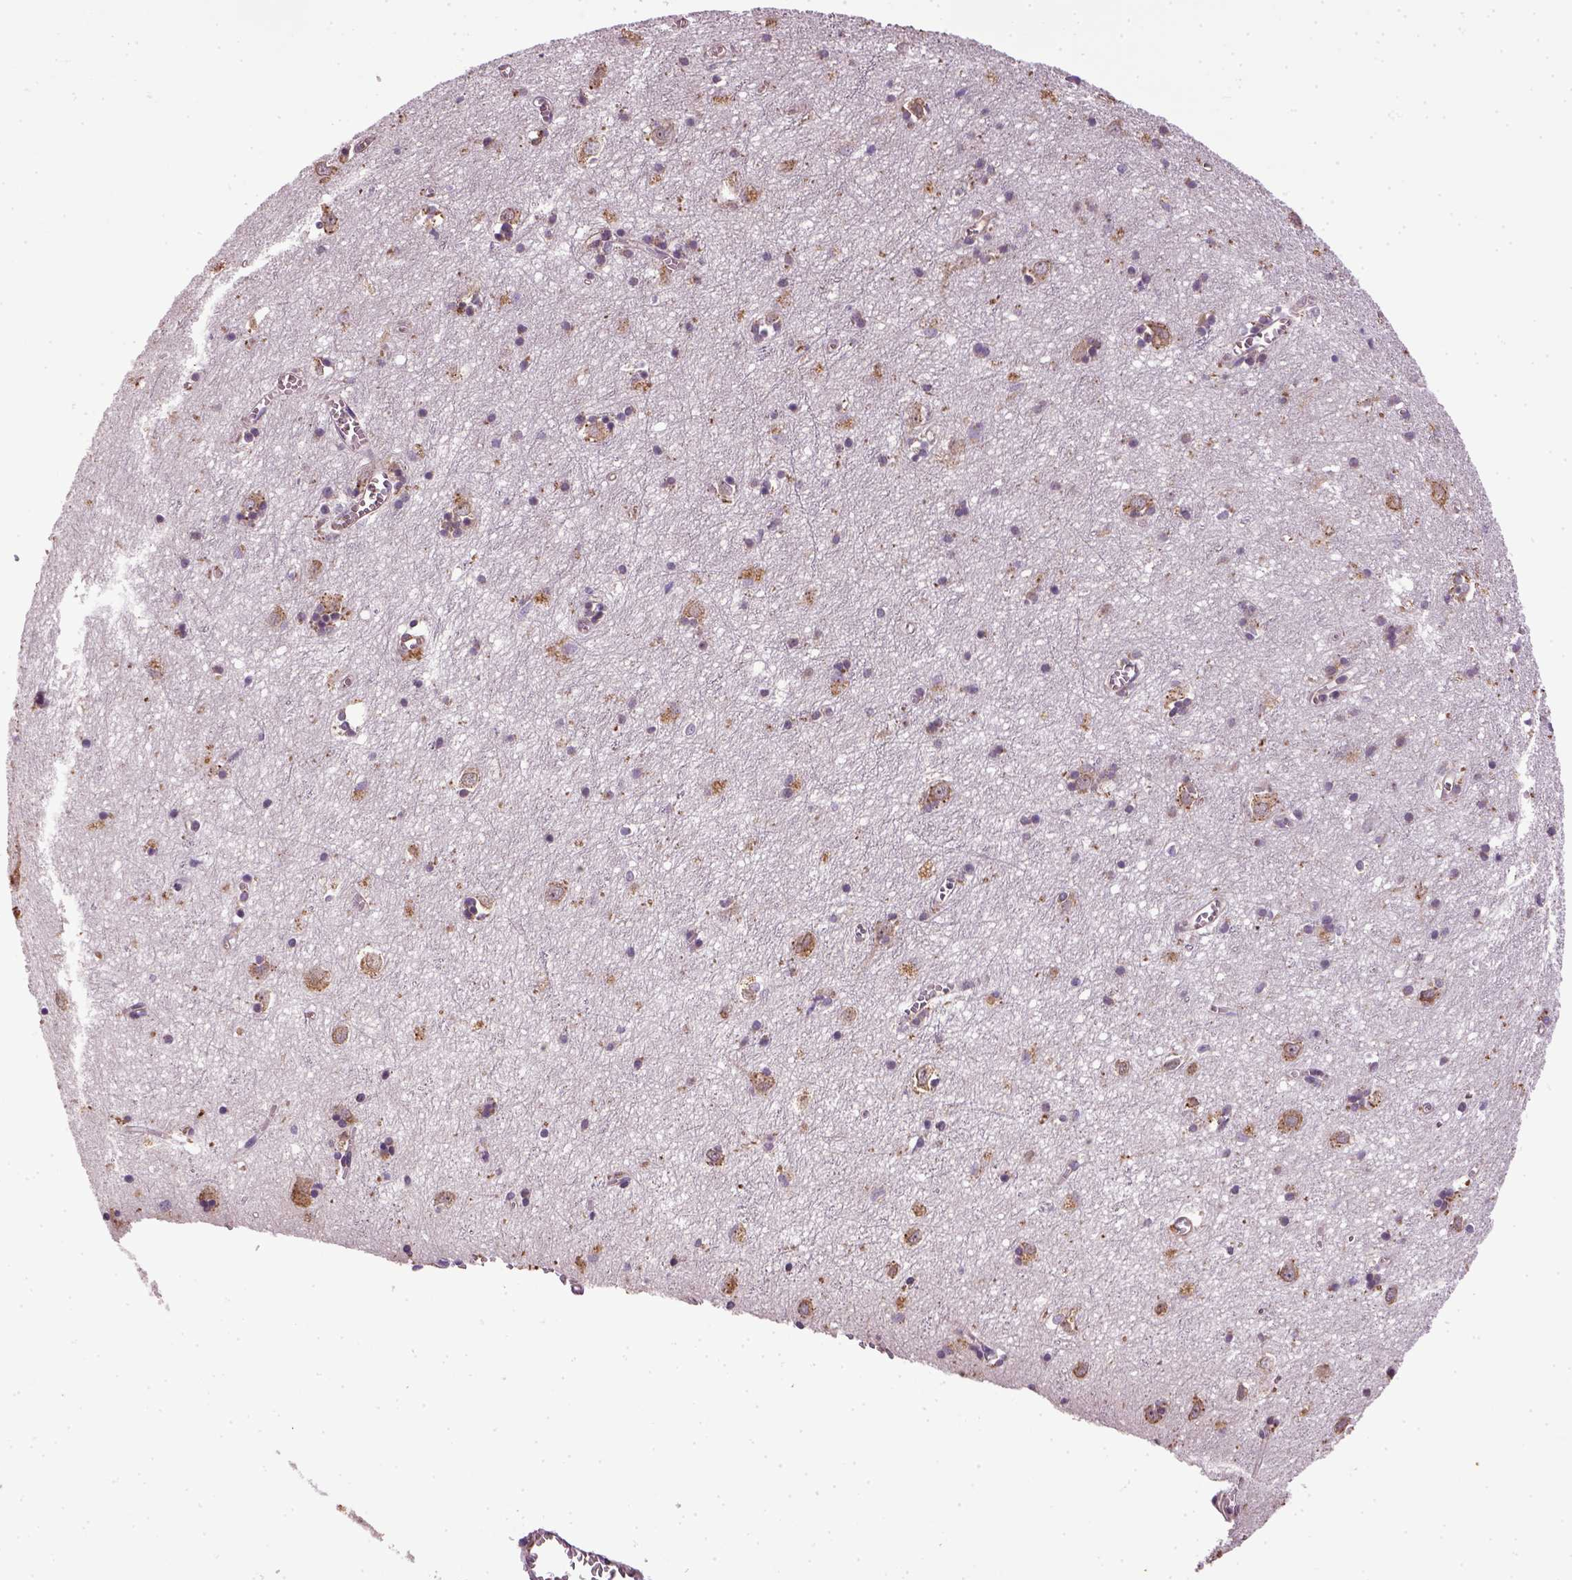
{"staining": {"intensity": "negative", "quantity": "none", "location": "none"}, "tissue": "cerebral cortex", "cell_type": "Endothelial cells", "image_type": "normal", "snomed": [{"axis": "morphology", "description": "Normal tissue, NOS"}, {"axis": "topography", "description": "Cerebral cortex"}], "caption": "Normal cerebral cortex was stained to show a protein in brown. There is no significant staining in endothelial cells.", "gene": "TPRG1", "patient": {"sex": "male", "age": 70}}